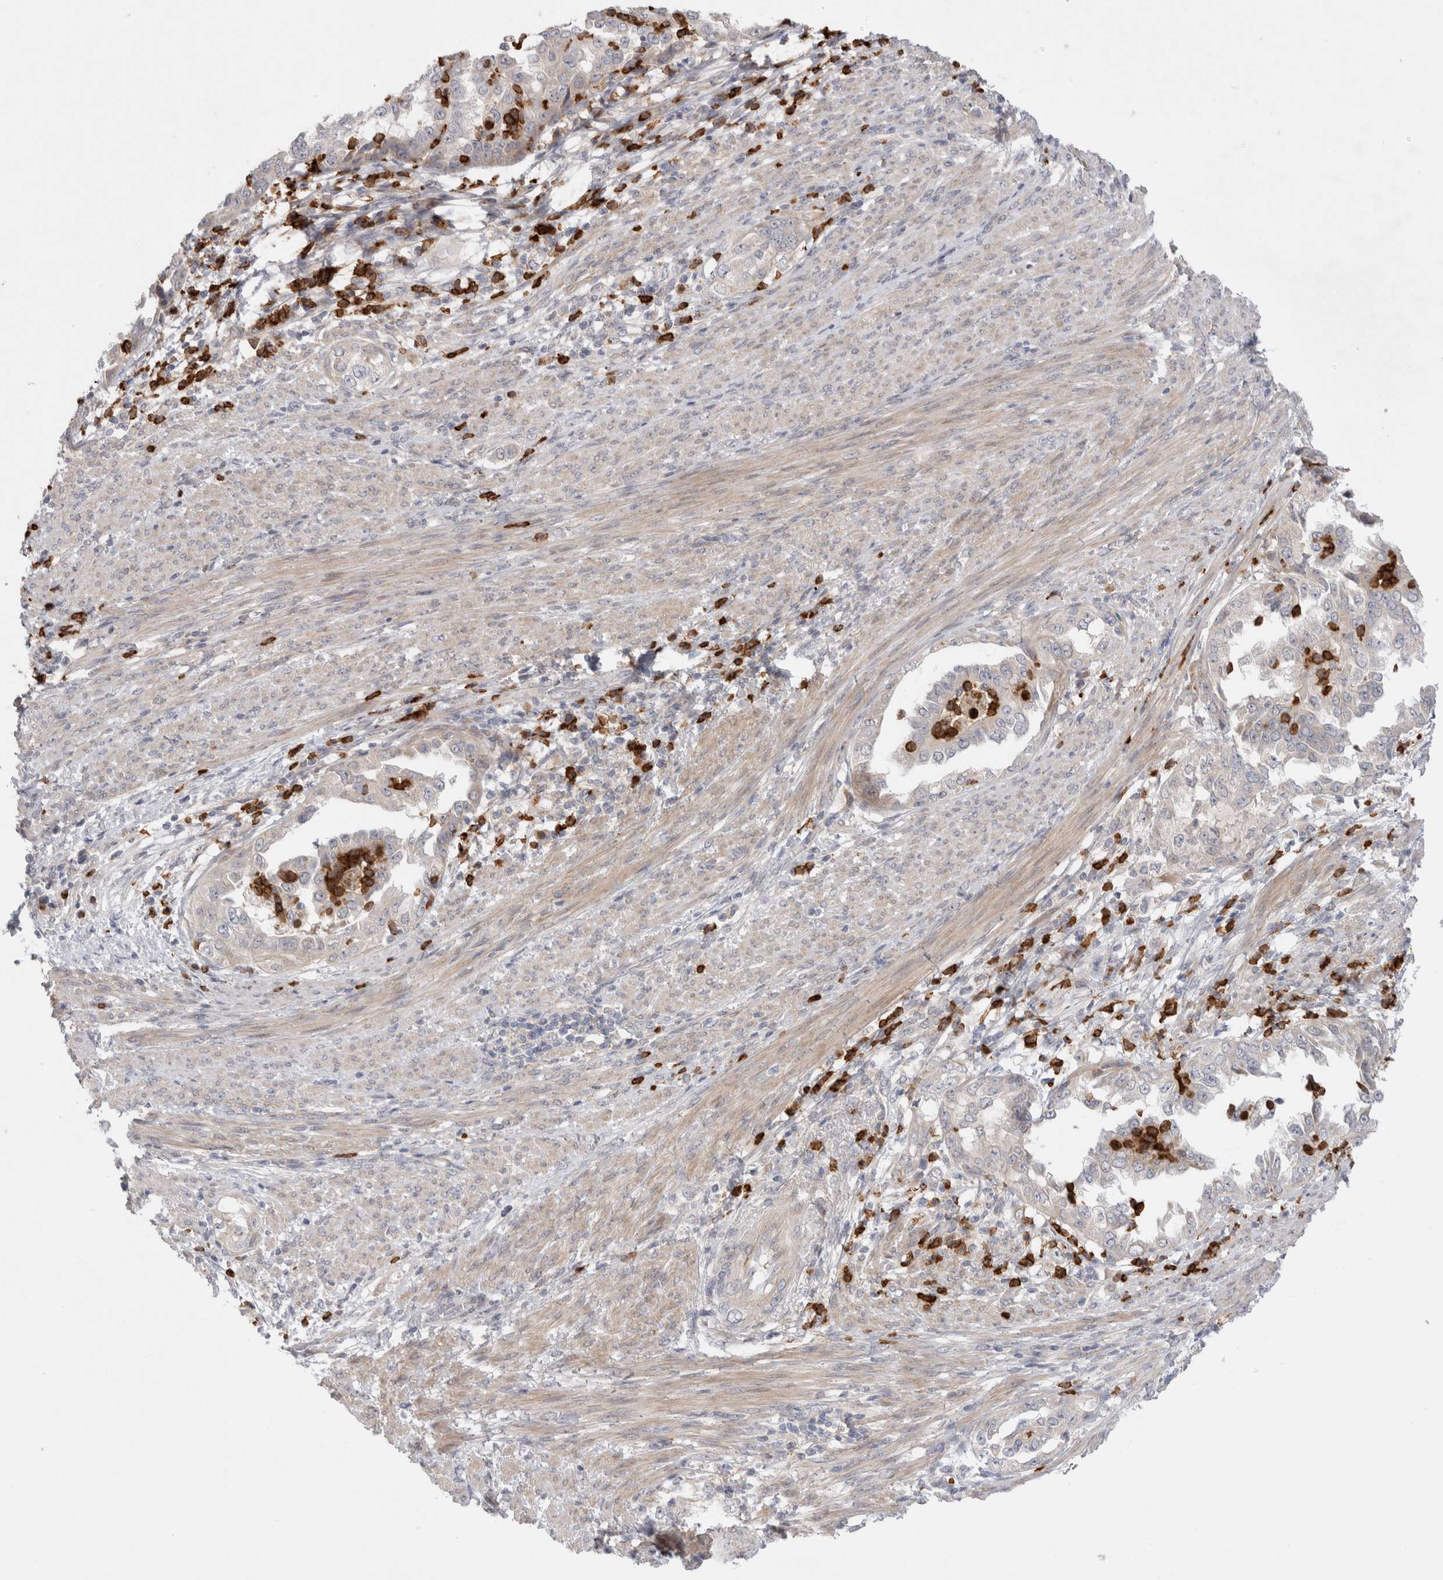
{"staining": {"intensity": "weak", "quantity": "<25%", "location": "cytoplasmic/membranous"}, "tissue": "endometrial cancer", "cell_type": "Tumor cells", "image_type": "cancer", "snomed": [{"axis": "morphology", "description": "Adenocarcinoma, NOS"}, {"axis": "topography", "description": "Endometrium"}], "caption": "Immunohistochemistry (IHC) of human adenocarcinoma (endometrial) exhibits no staining in tumor cells.", "gene": "GSDMB", "patient": {"sex": "female", "age": 85}}